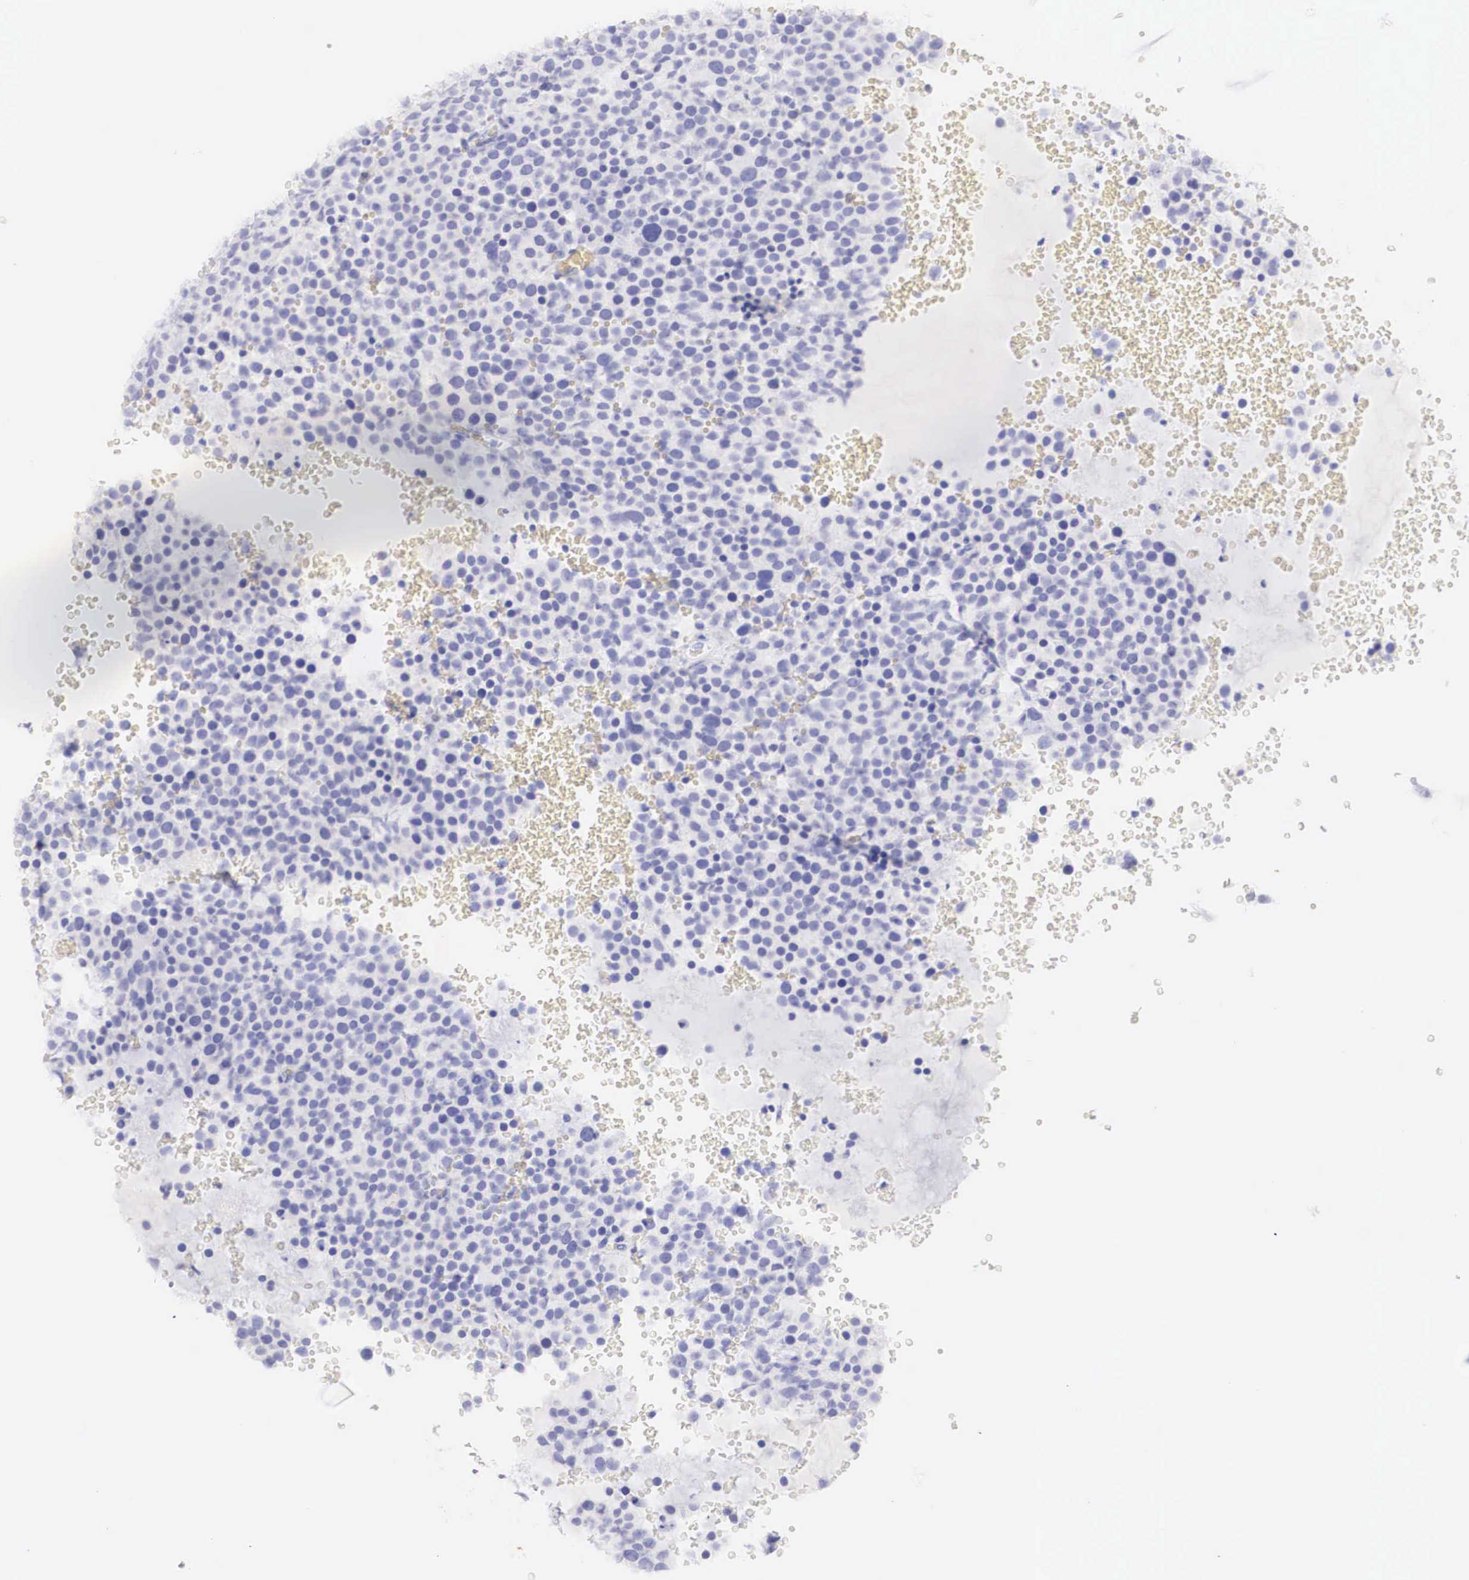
{"staining": {"intensity": "negative", "quantity": "none", "location": "none"}, "tissue": "testis cancer", "cell_type": "Tumor cells", "image_type": "cancer", "snomed": [{"axis": "morphology", "description": "Seminoma, NOS"}, {"axis": "topography", "description": "Testis"}], "caption": "The micrograph reveals no significant positivity in tumor cells of testis seminoma.", "gene": "TYR", "patient": {"sex": "male", "age": 71}}